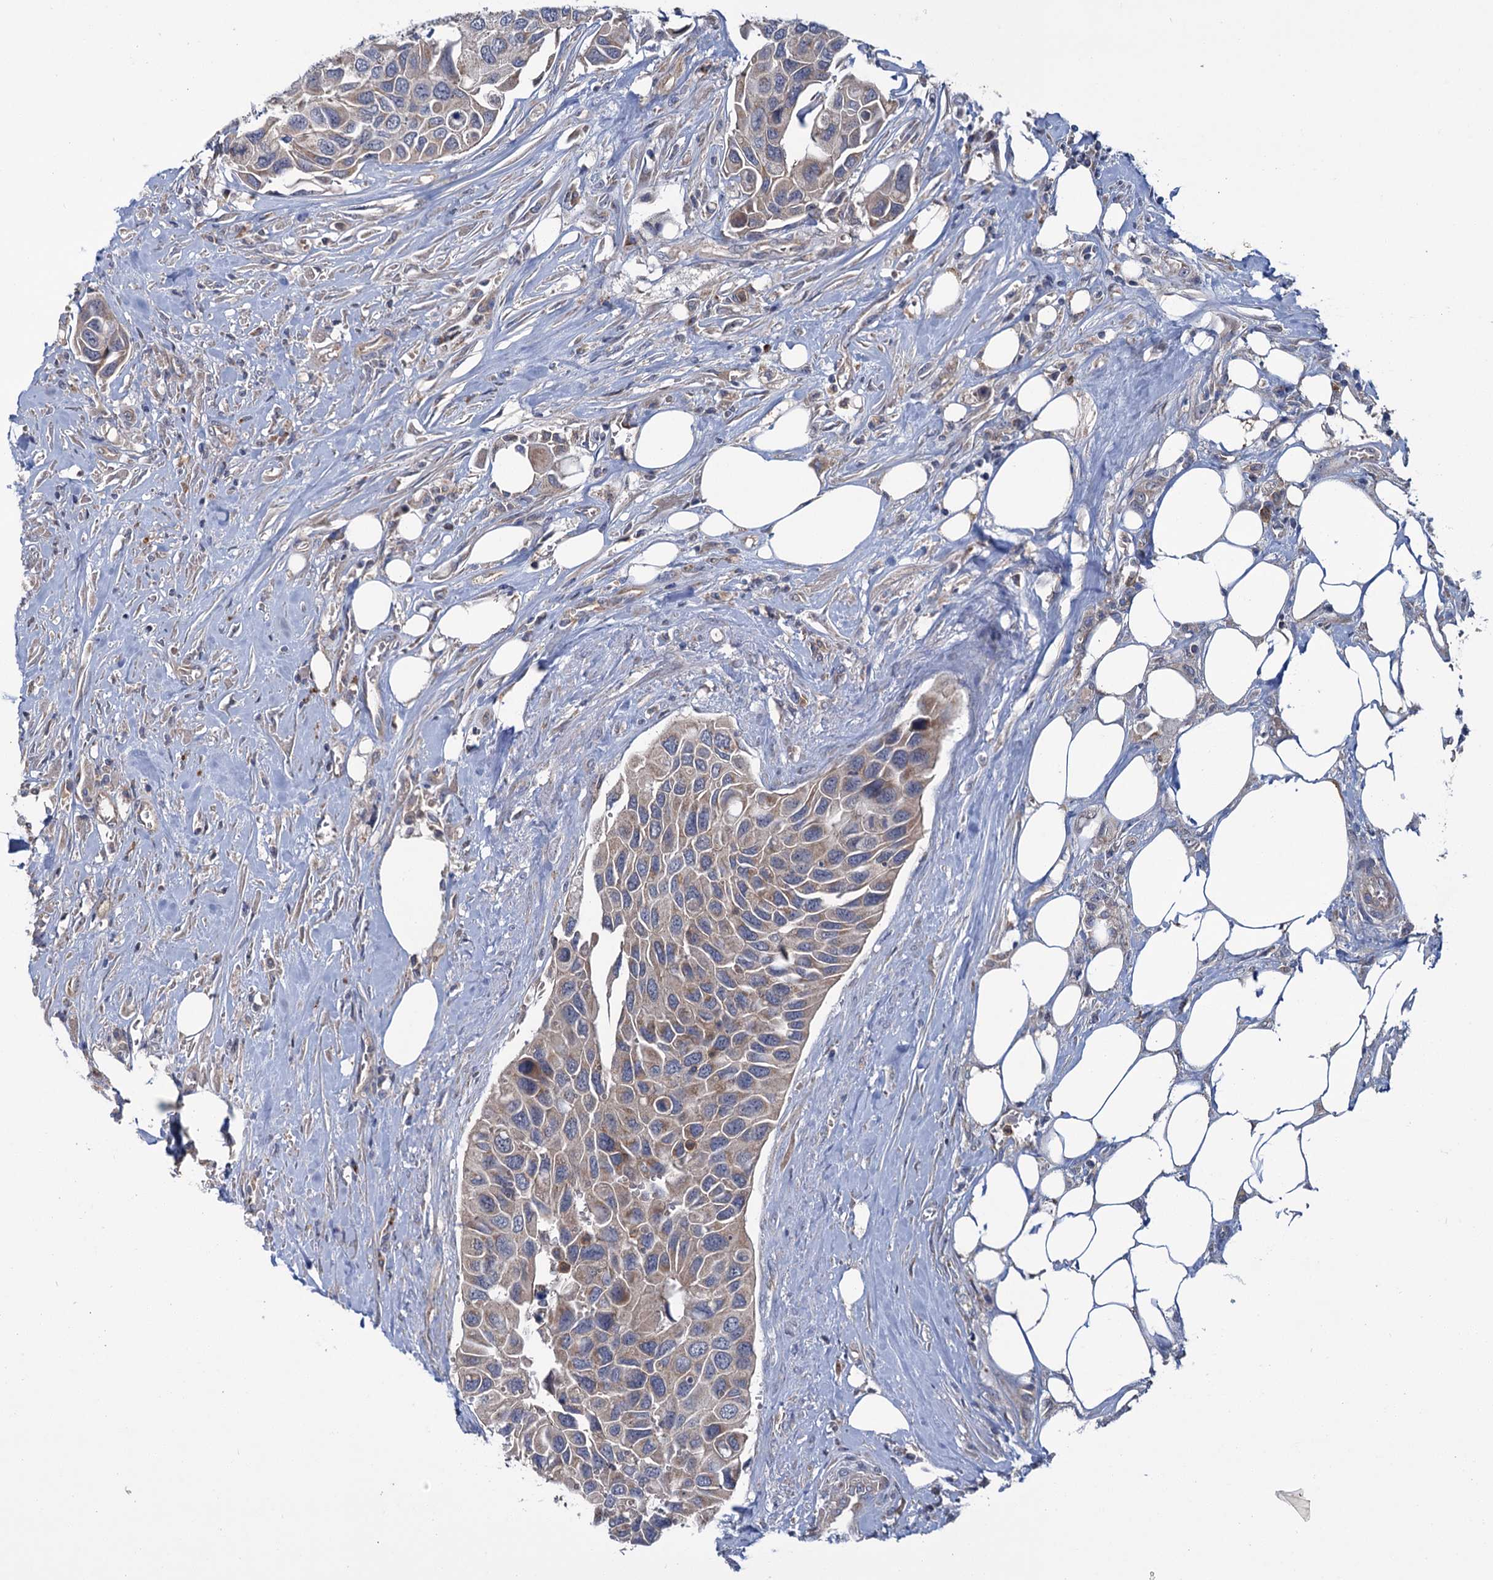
{"staining": {"intensity": "weak", "quantity": "<25%", "location": "cytoplasmic/membranous"}, "tissue": "urothelial cancer", "cell_type": "Tumor cells", "image_type": "cancer", "snomed": [{"axis": "morphology", "description": "Urothelial carcinoma, High grade"}, {"axis": "topography", "description": "Urinary bladder"}], "caption": "The photomicrograph exhibits no significant positivity in tumor cells of high-grade urothelial carcinoma. (DAB (3,3'-diaminobenzidine) IHC, high magnification).", "gene": "DYNC2H1", "patient": {"sex": "male", "age": 74}}